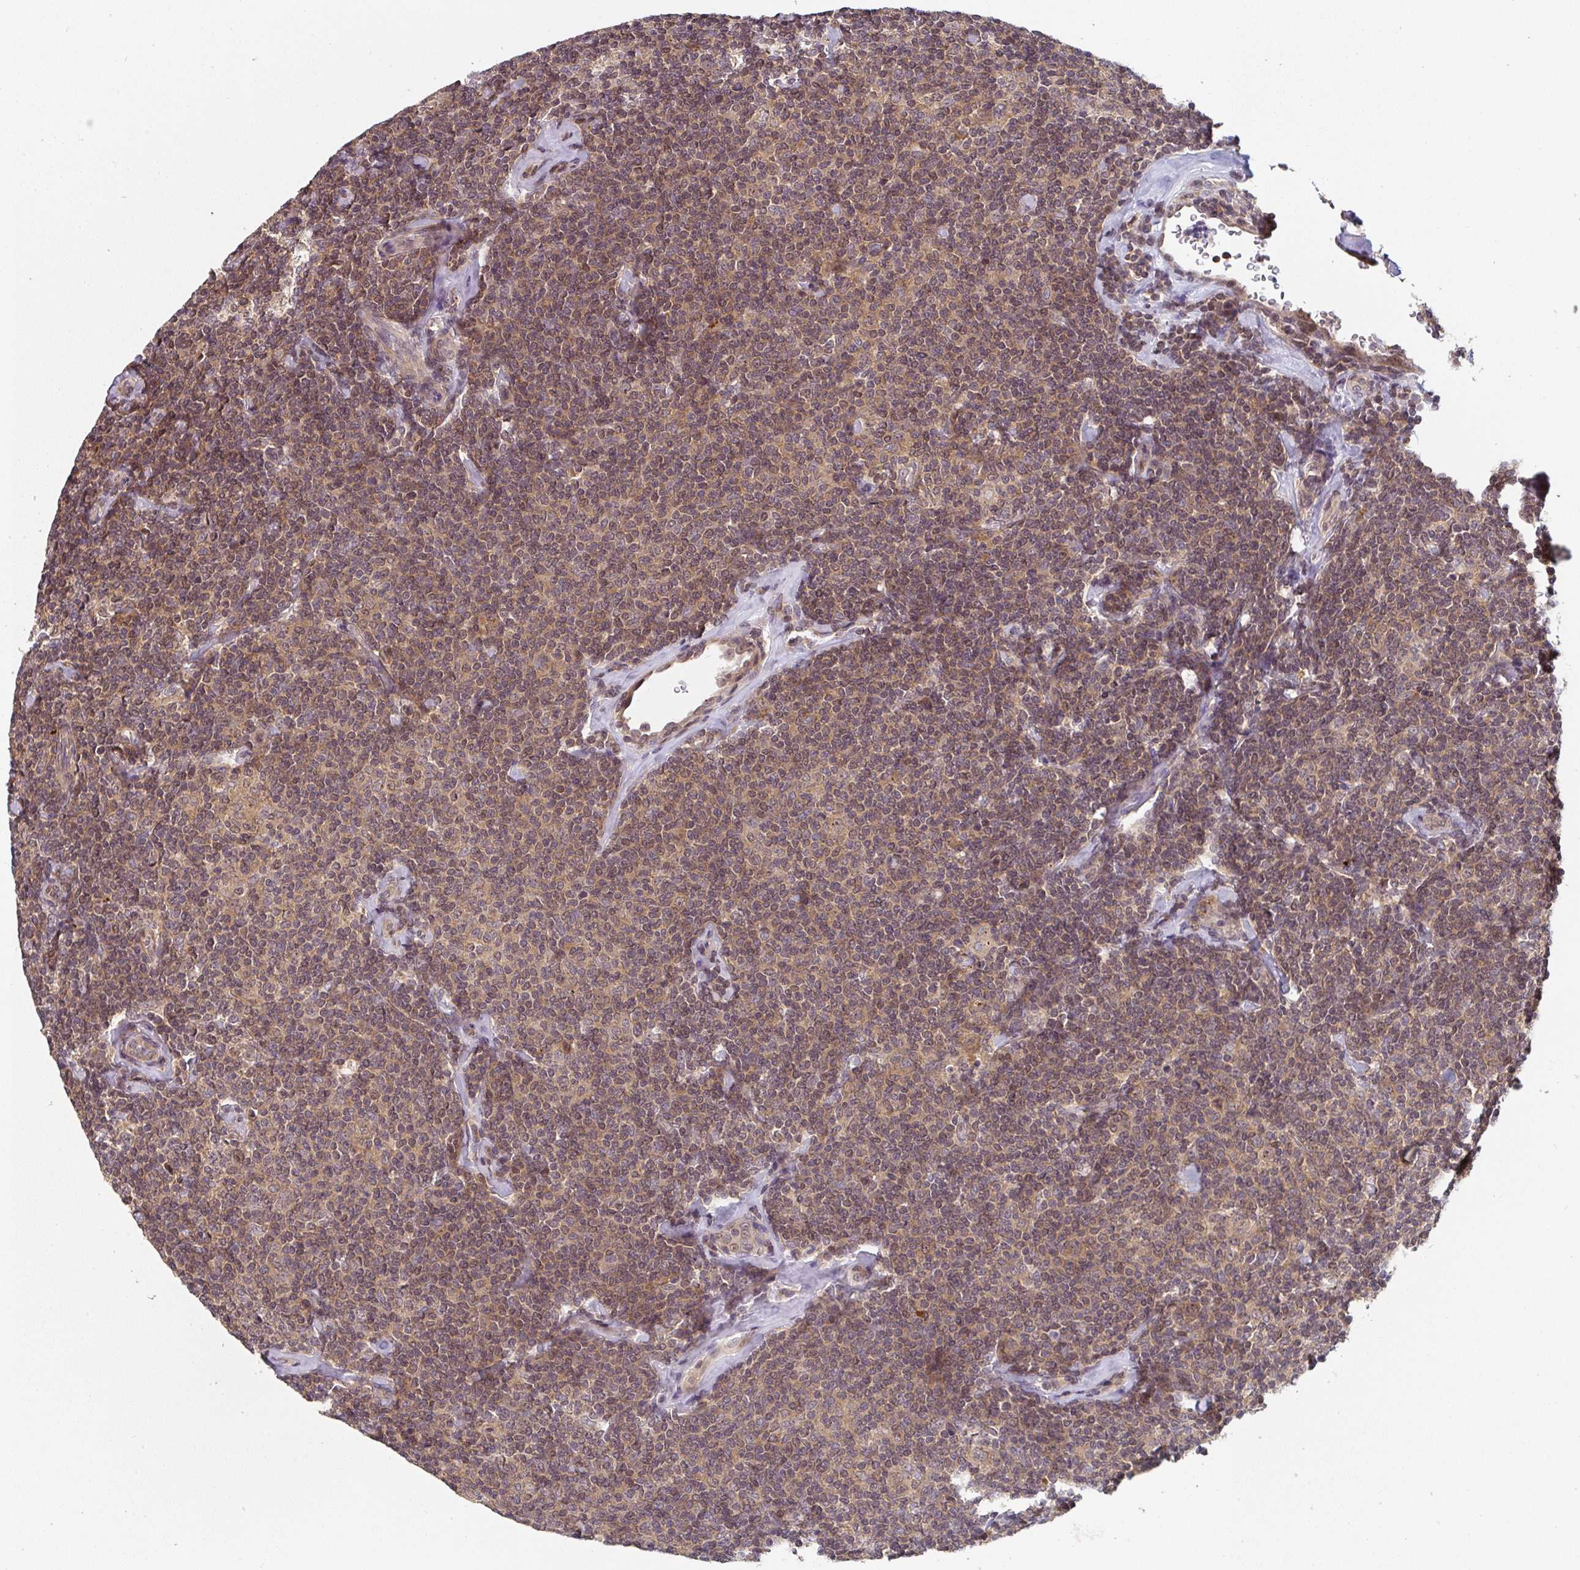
{"staining": {"intensity": "moderate", "quantity": ">75%", "location": "cytoplasmic/membranous,nuclear"}, "tissue": "lymphoma", "cell_type": "Tumor cells", "image_type": "cancer", "snomed": [{"axis": "morphology", "description": "Malignant lymphoma, non-Hodgkin's type, Low grade"}, {"axis": "topography", "description": "Lymph node"}], "caption": "Malignant lymphoma, non-Hodgkin's type (low-grade) was stained to show a protein in brown. There is medium levels of moderate cytoplasmic/membranous and nuclear positivity in approximately >75% of tumor cells.", "gene": "RANGRF", "patient": {"sex": "female", "age": 56}}